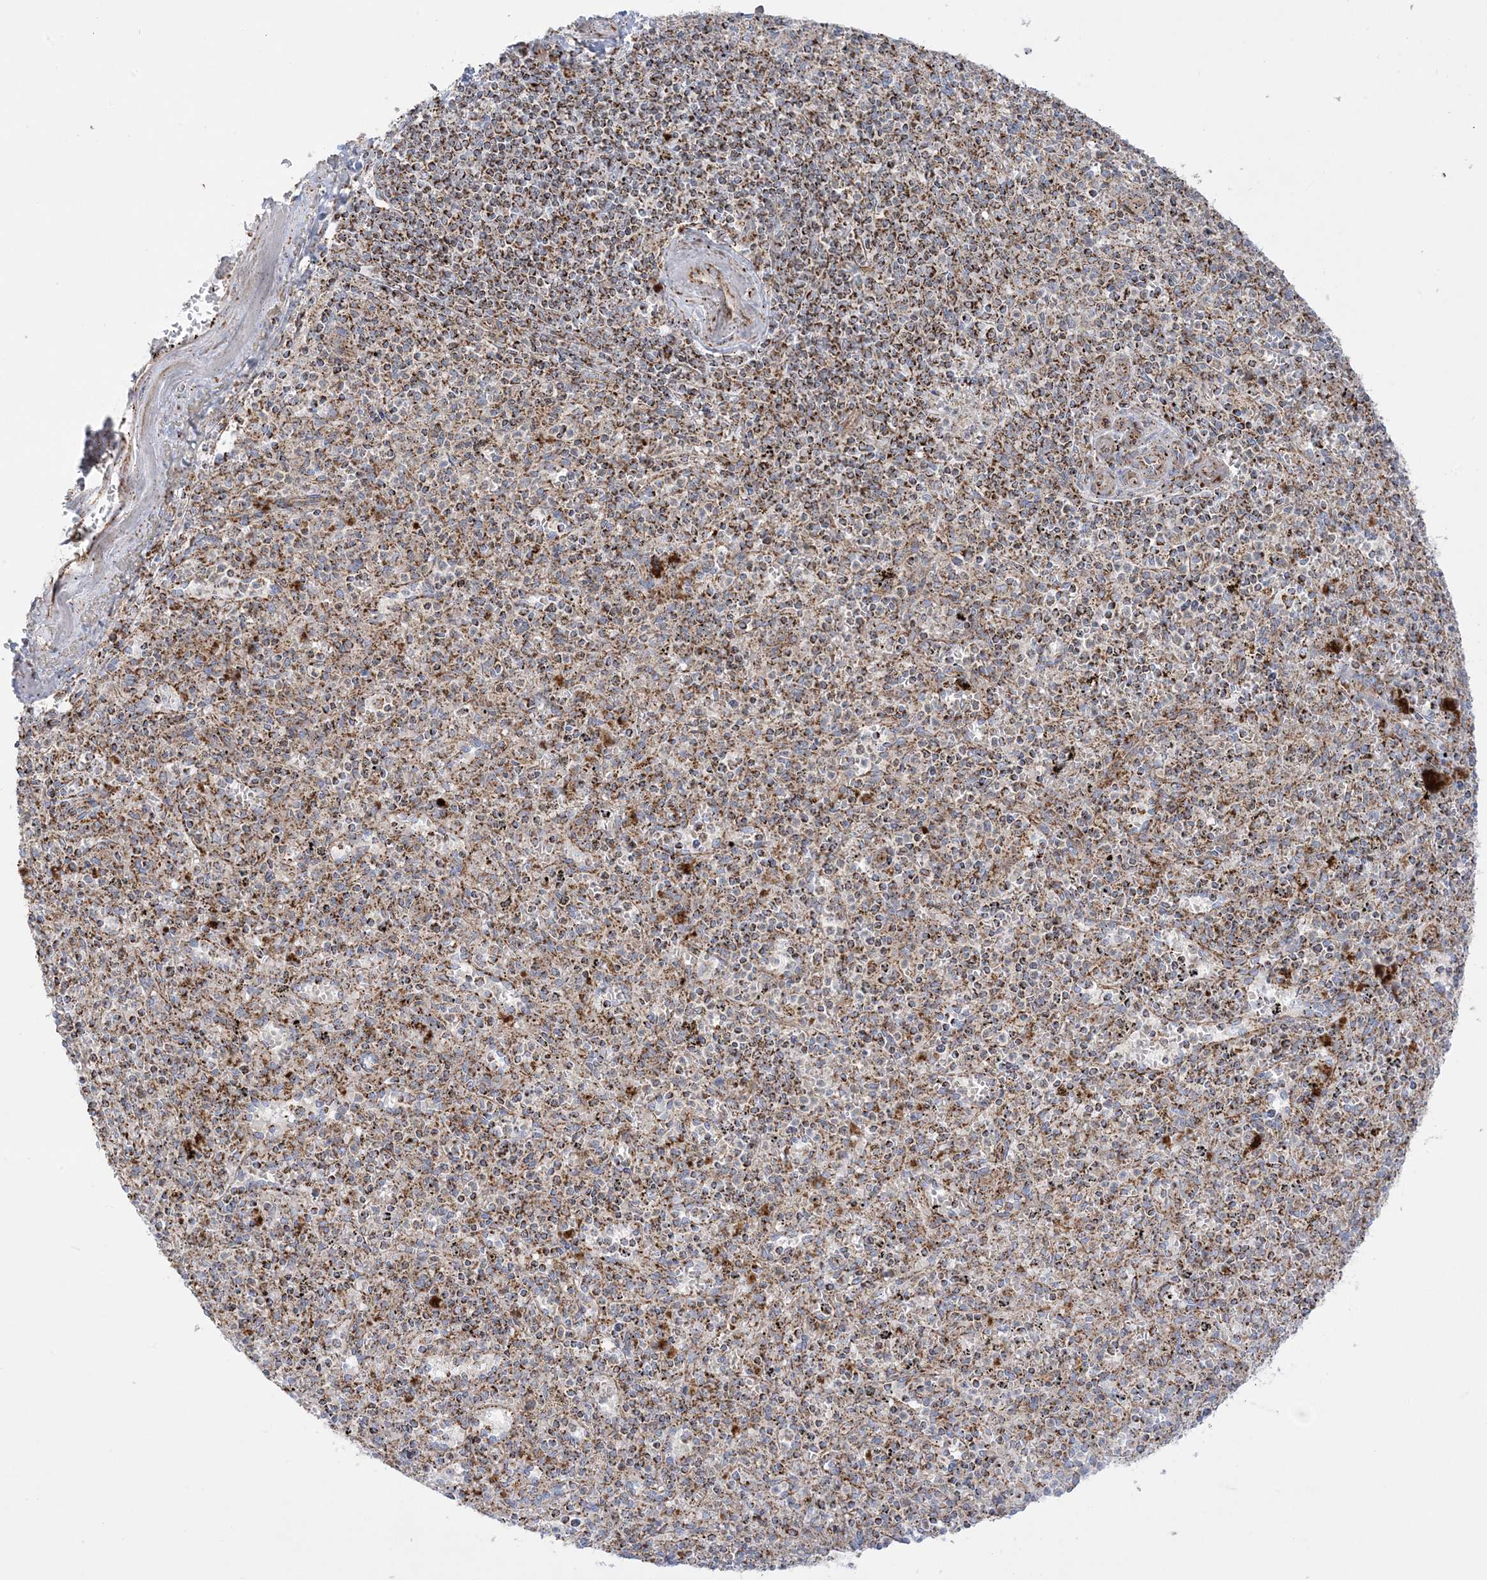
{"staining": {"intensity": "moderate", "quantity": ">75%", "location": "cytoplasmic/membranous"}, "tissue": "spleen", "cell_type": "Cells in red pulp", "image_type": "normal", "snomed": [{"axis": "morphology", "description": "Normal tissue, NOS"}, {"axis": "topography", "description": "Spleen"}], "caption": "This photomicrograph shows benign spleen stained with immunohistochemistry (IHC) to label a protein in brown. The cytoplasmic/membranous of cells in red pulp show moderate positivity for the protein. Nuclei are counter-stained blue.", "gene": "MRPS36", "patient": {"sex": "male", "age": 72}}